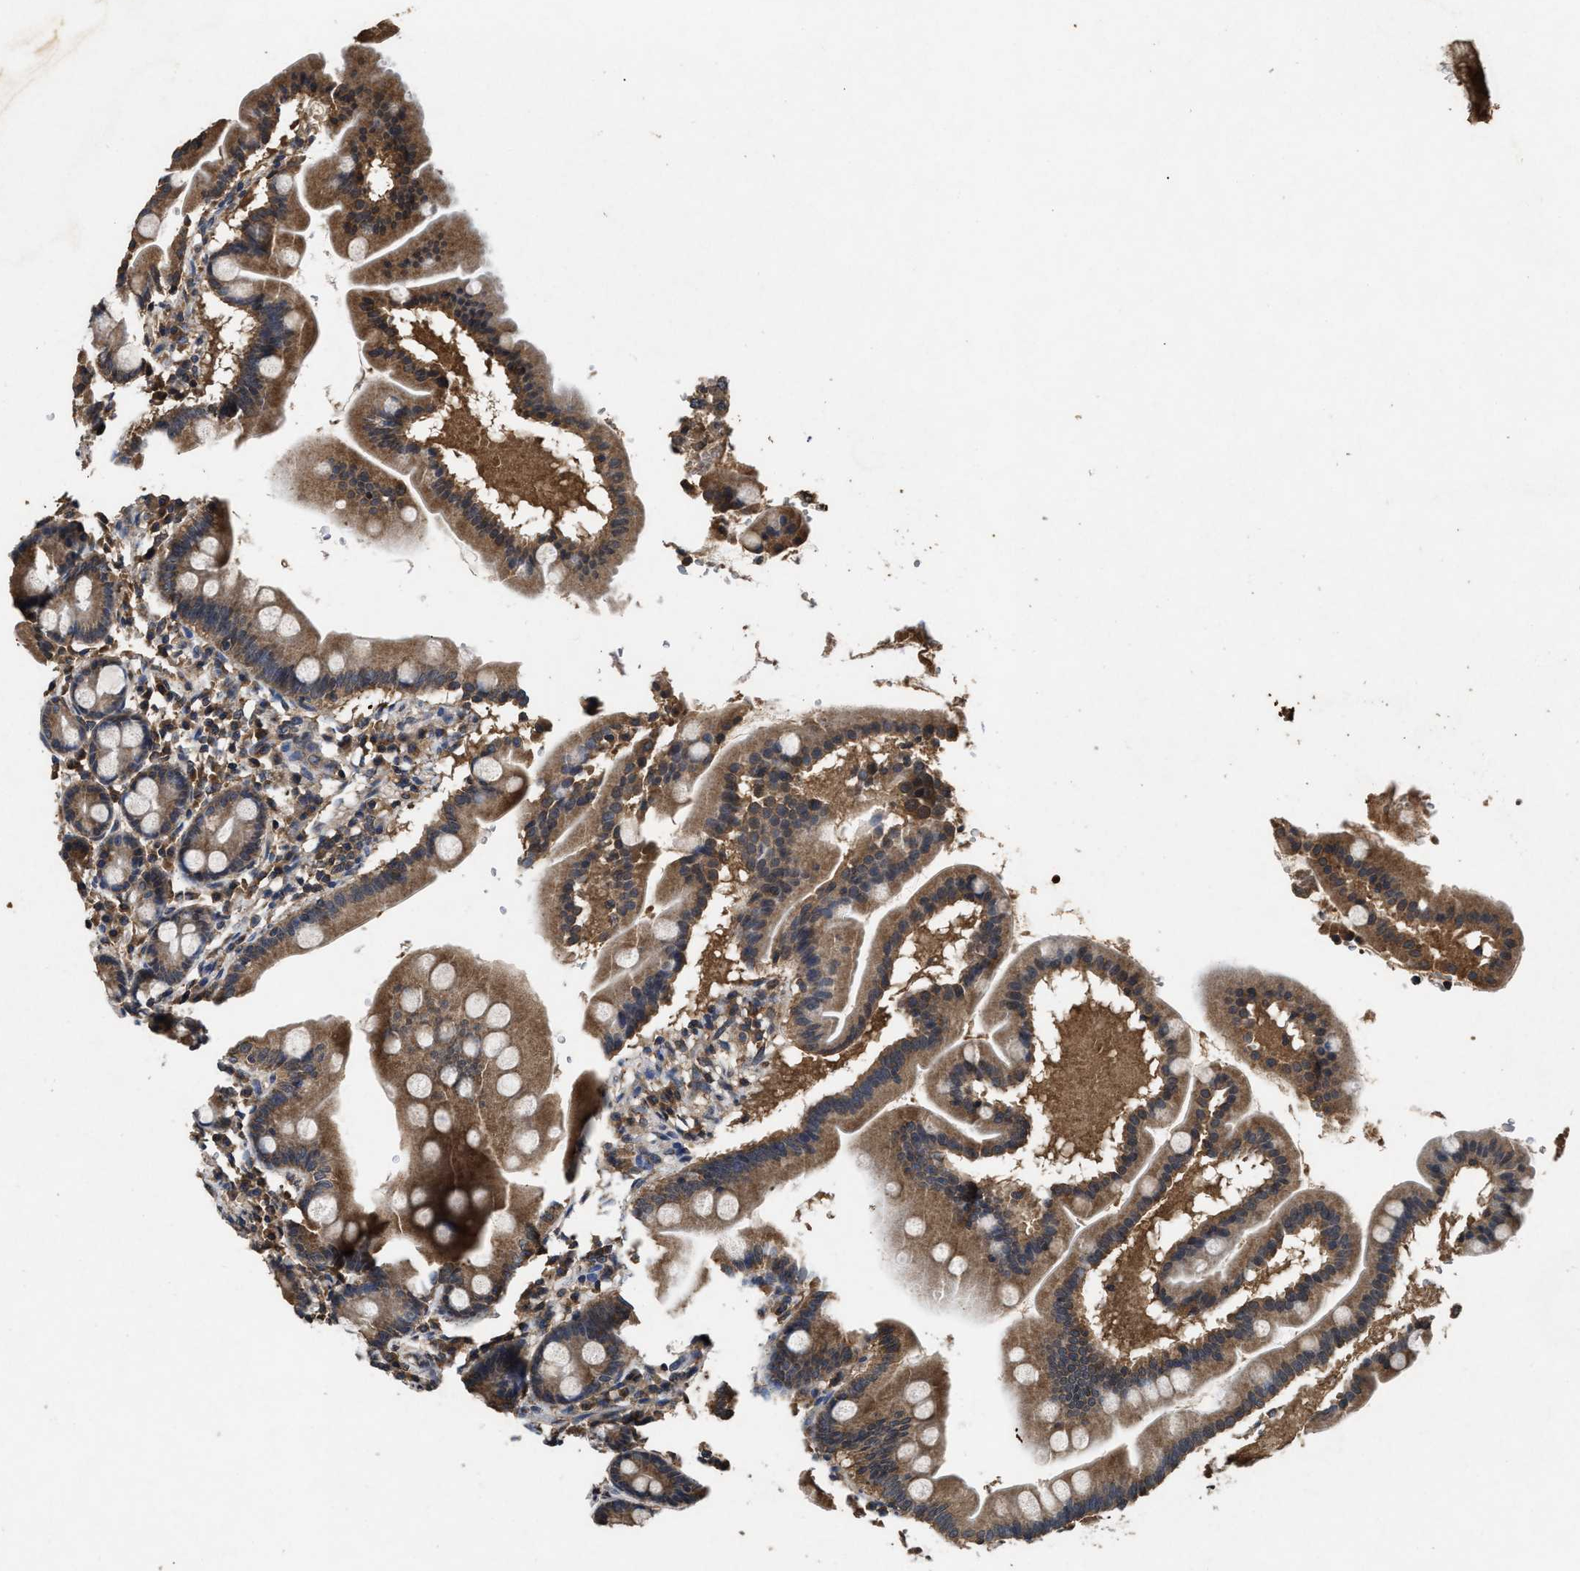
{"staining": {"intensity": "moderate", "quantity": ">75%", "location": "cytoplasmic/membranous"}, "tissue": "duodenum", "cell_type": "Glandular cells", "image_type": "normal", "snomed": [{"axis": "morphology", "description": "Normal tissue, NOS"}, {"axis": "topography", "description": "Duodenum"}], "caption": "About >75% of glandular cells in benign human duodenum reveal moderate cytoplasmic/membranous protein staining as visualized by brown immunohistochemical staining.", "gene": "PDAP1", "patient": {"sex": "male", "age": 50}}